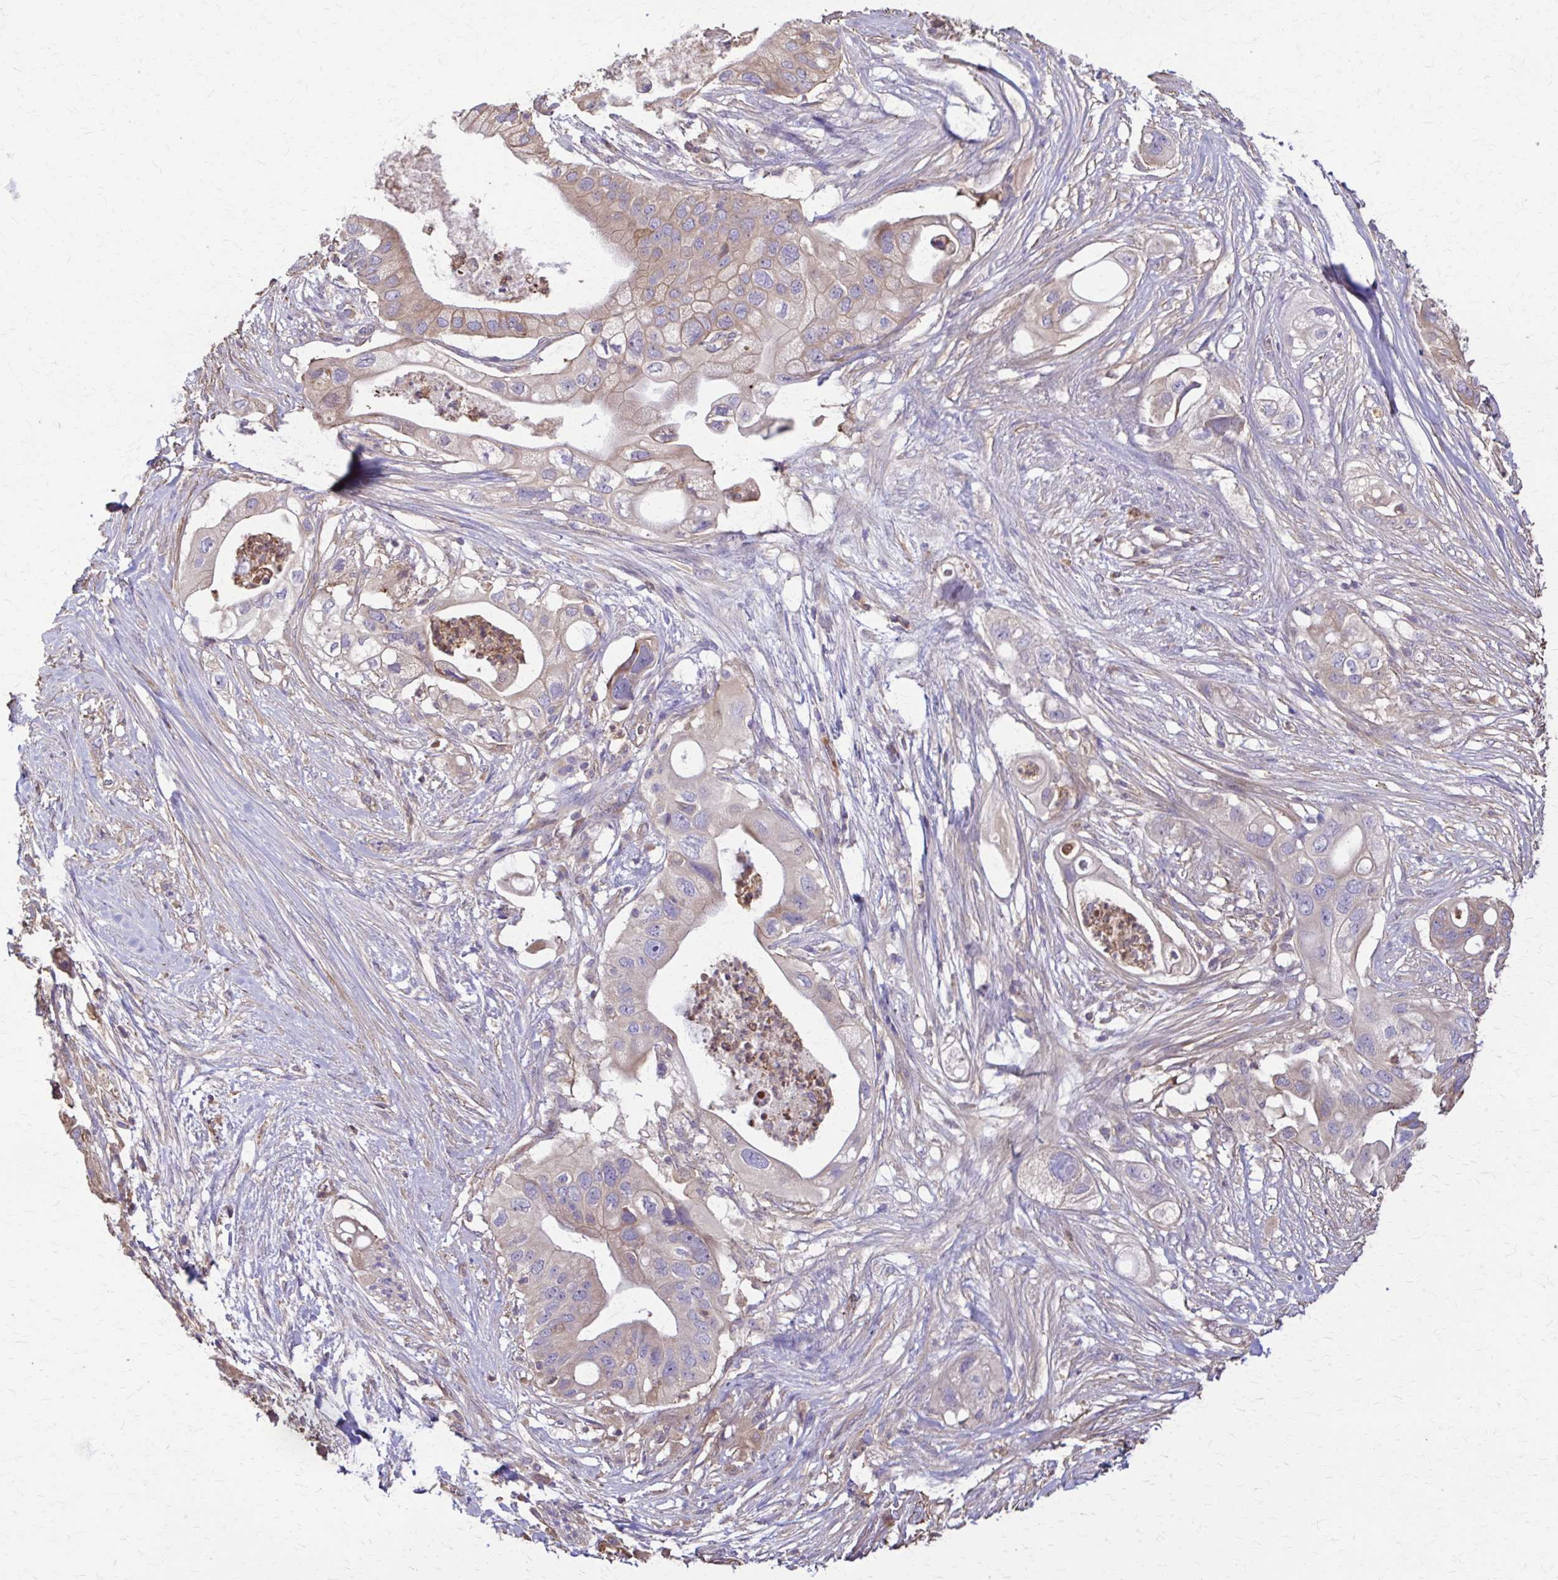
{"staining": {"intensity": "negative", "quantity": "none", "location": "none"}, "tissue": "pancreatic cancer", "cell_type": "Tumor cells", "image_type": "cancer", "snomed": [{"axis": "morphology", "description": "Adenocarcinoma, NOS"}, {"axis": "topography", "description": "Pancreas"}], "caption": "This is a histopathology image of immunohistochemistry staining of pancreatic adenocarcinoma, which shows no expression in tumor cells. (DAB IHC with hematoxylin counter stain).", "gene": "DSP", "patient": {"sex": "female", "age": 72}}